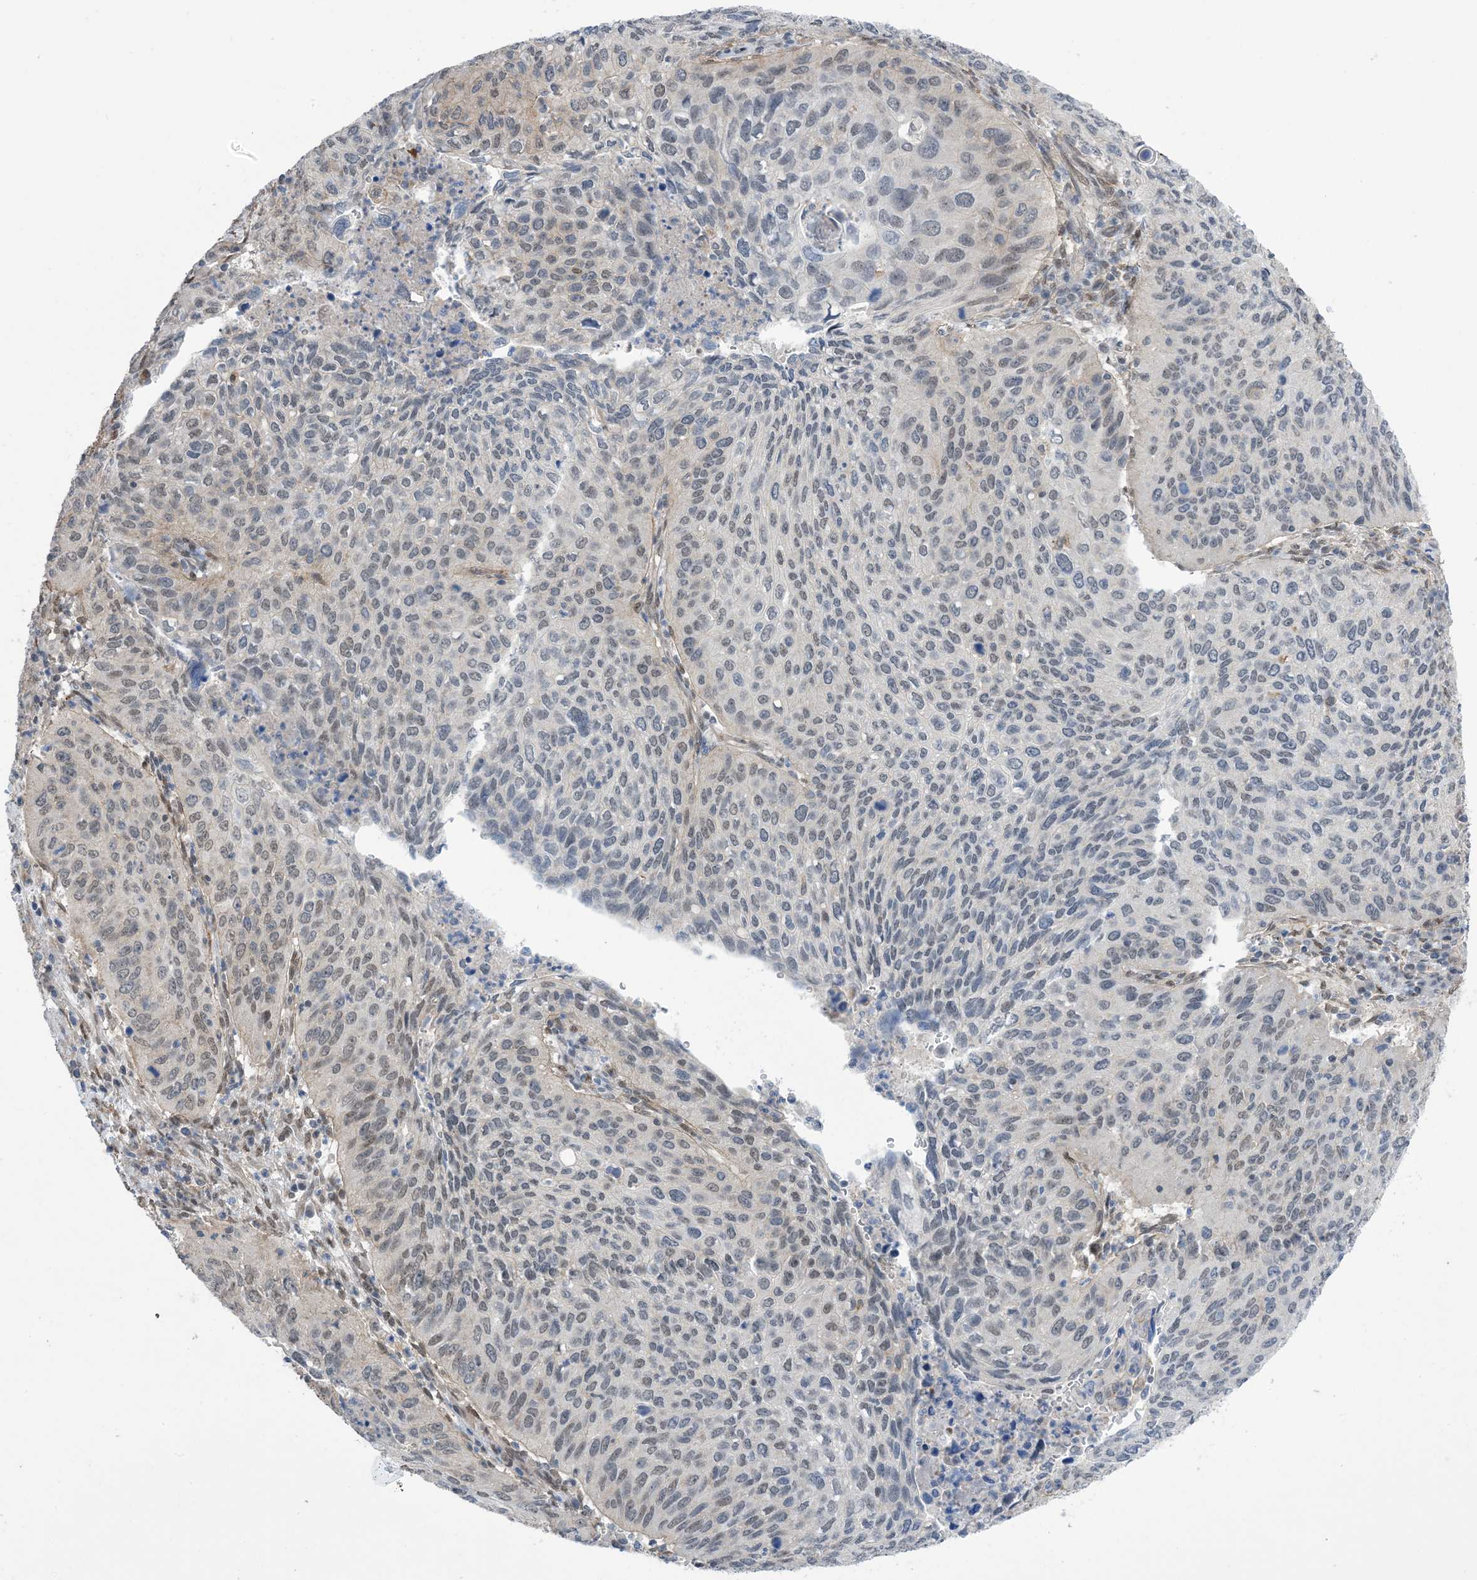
{"staining": {"intensity": "negative", "quantity": "none", "location": "none"}, "tissue": "cervical cancer", "cell_type": "Tumor cells", "image_type": "cancer", "snomed": [{"axis": "morphology", "description": "Squamous cell carcinoma, NOS"}, {"axis": "topography", "description": "Cervix"}], "caption": "Immunohistochemistry (IHC) of human squamous cell carcinoma (cervical) exhibits no staining in tumor cells. (DAB (3,3'-diaminobenzidine) immunohistochemistry visualized using brightfield microscopy, high magnification).", "gene": "ZNF8", "patient": {"sex": "female", "age": 38}}